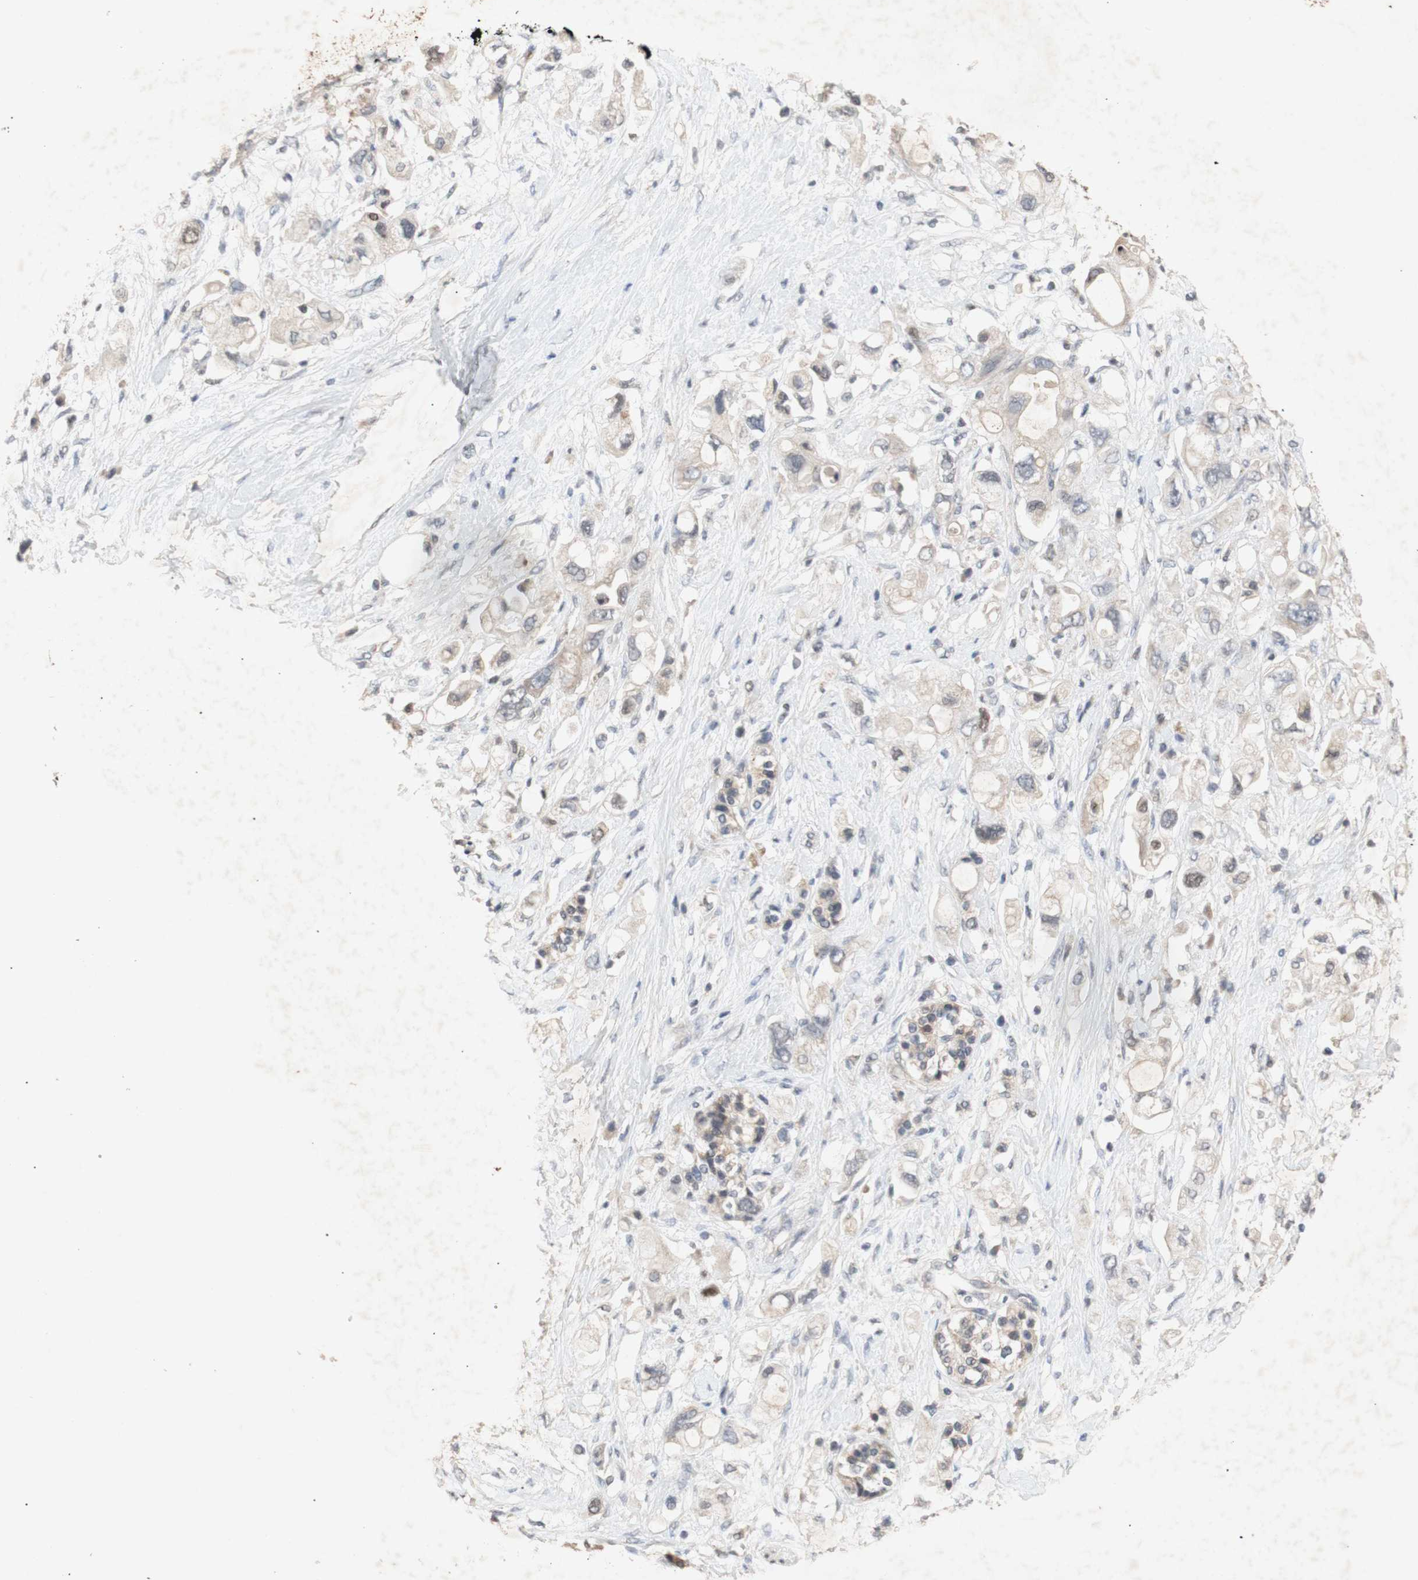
{"staining": {"intensity": "weak", "quantity": ">75%", "location": "cytoplasmic/membranous"}, "tissue": "pancreatic cancer", "cell_type": "Tumor cells", "image_type": "cancer", "snomed": [{"axis": "morphology", "description": "Adenocarcinoma, NOS"}, {"axis": "topography", "description": "Pancreas"}], "caption": "There is low levels of weak cytoplasmic/membranous staining in tumor cells of pancreatic cancer (adenocarcinoma), as demonstrated by immunohistochemical staining (brown color).", "gene": "FOSB", "patient": {"sex": "female", "age": 56}}